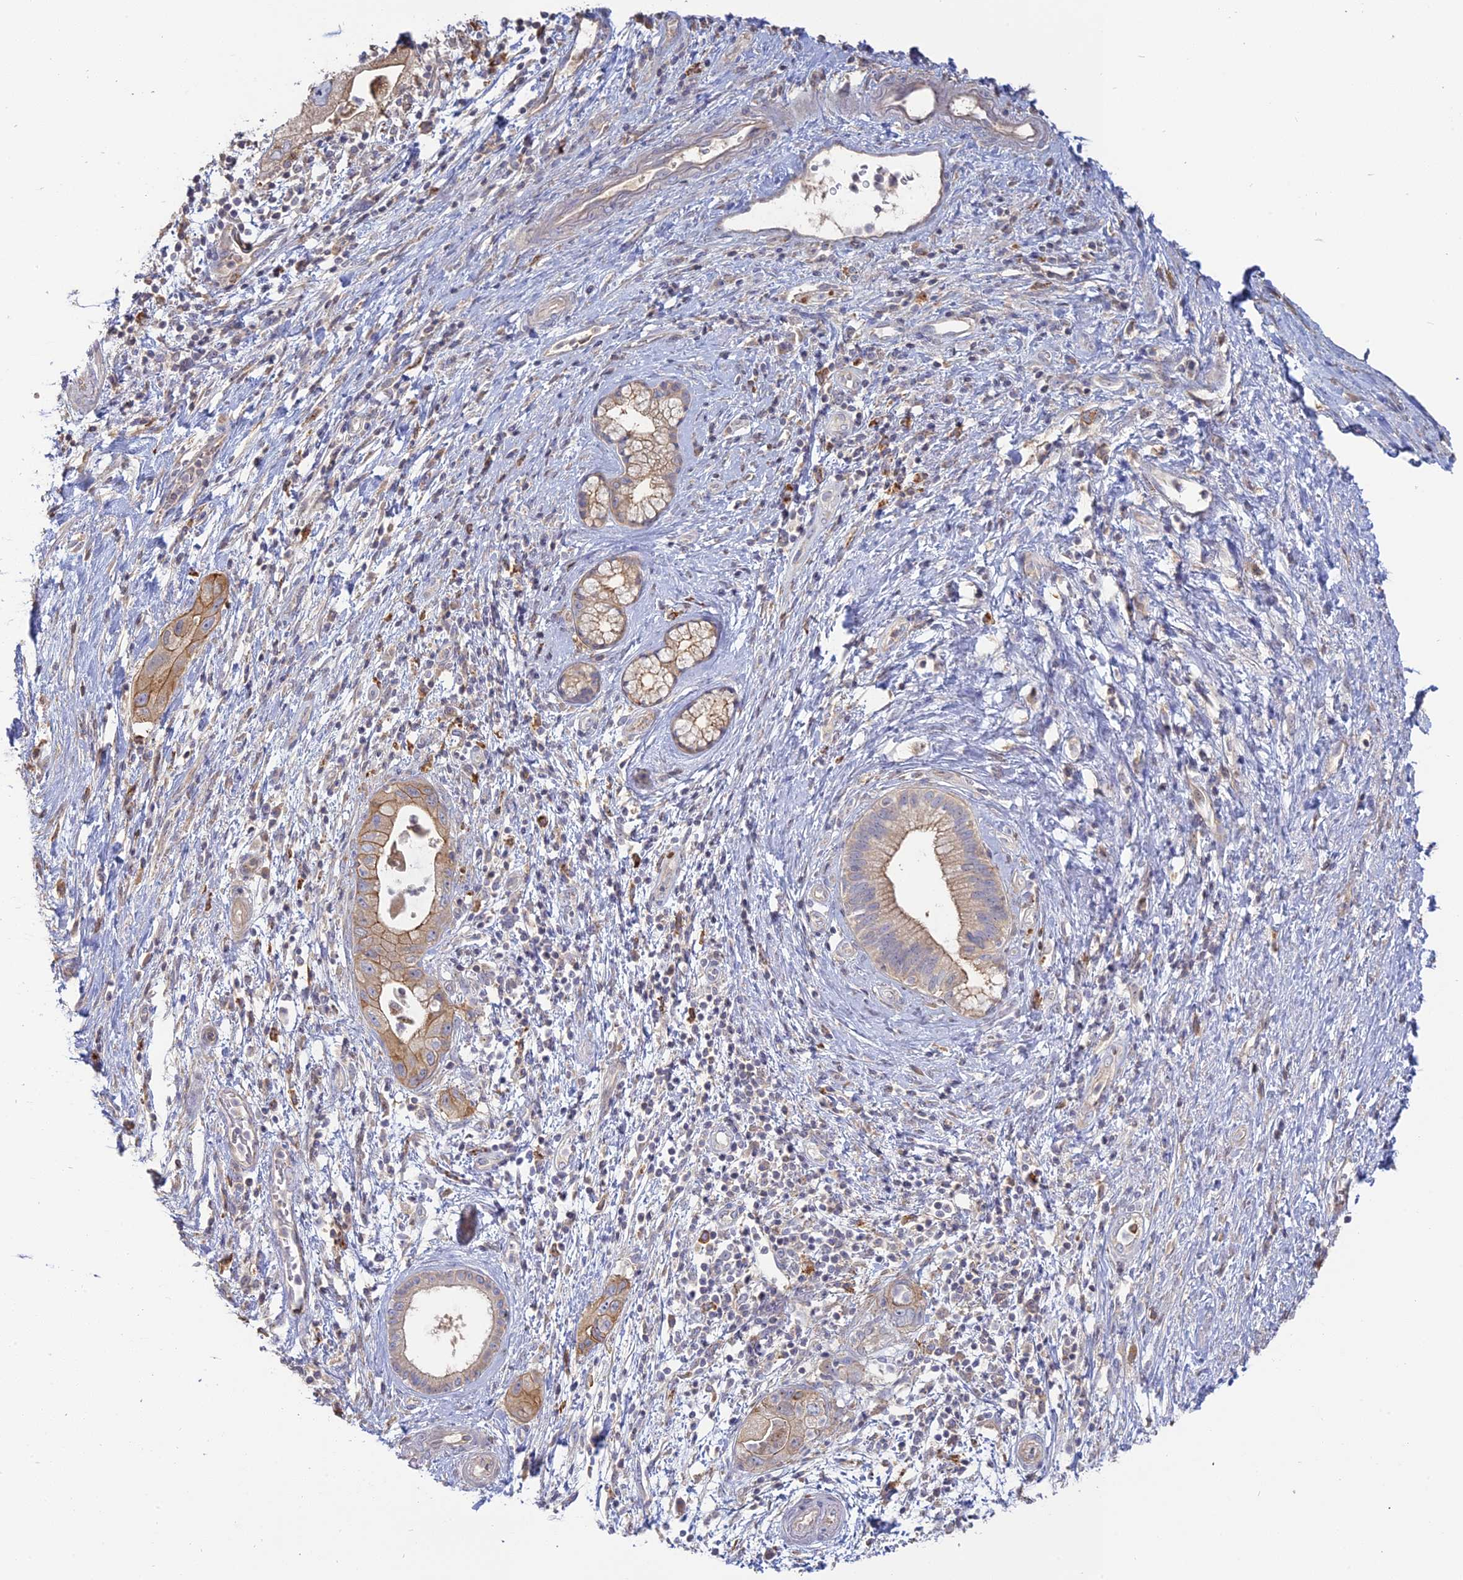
{"staining": {"intensity": "moderate", "quantity": ">75%", "location": "cytoplasmic/membranous"}, "tissue": "pancreatic cancer", "cell_type": "Tumor cells", "image_type": "cancer", "snomed": [{"axis": "morphology", "description": "Adenocarcinoma, NOS"}, {"axis": "topography", "description": "Pancreas"}], "caption": "Immunohistochemical staining of pancreatic cancer (adenocarcinoma) reveals moderate cytoplasmic/membranous protein expression in about >75% of tumor cells. The staining was performed using DAB (3,3'-diaminobenzidine), with brown indicating positive protein expression. Nuclei are stained blue with hematoxylin.", "gene": "SFT2D2", "patient": {"sex": "female", "age": 73}}